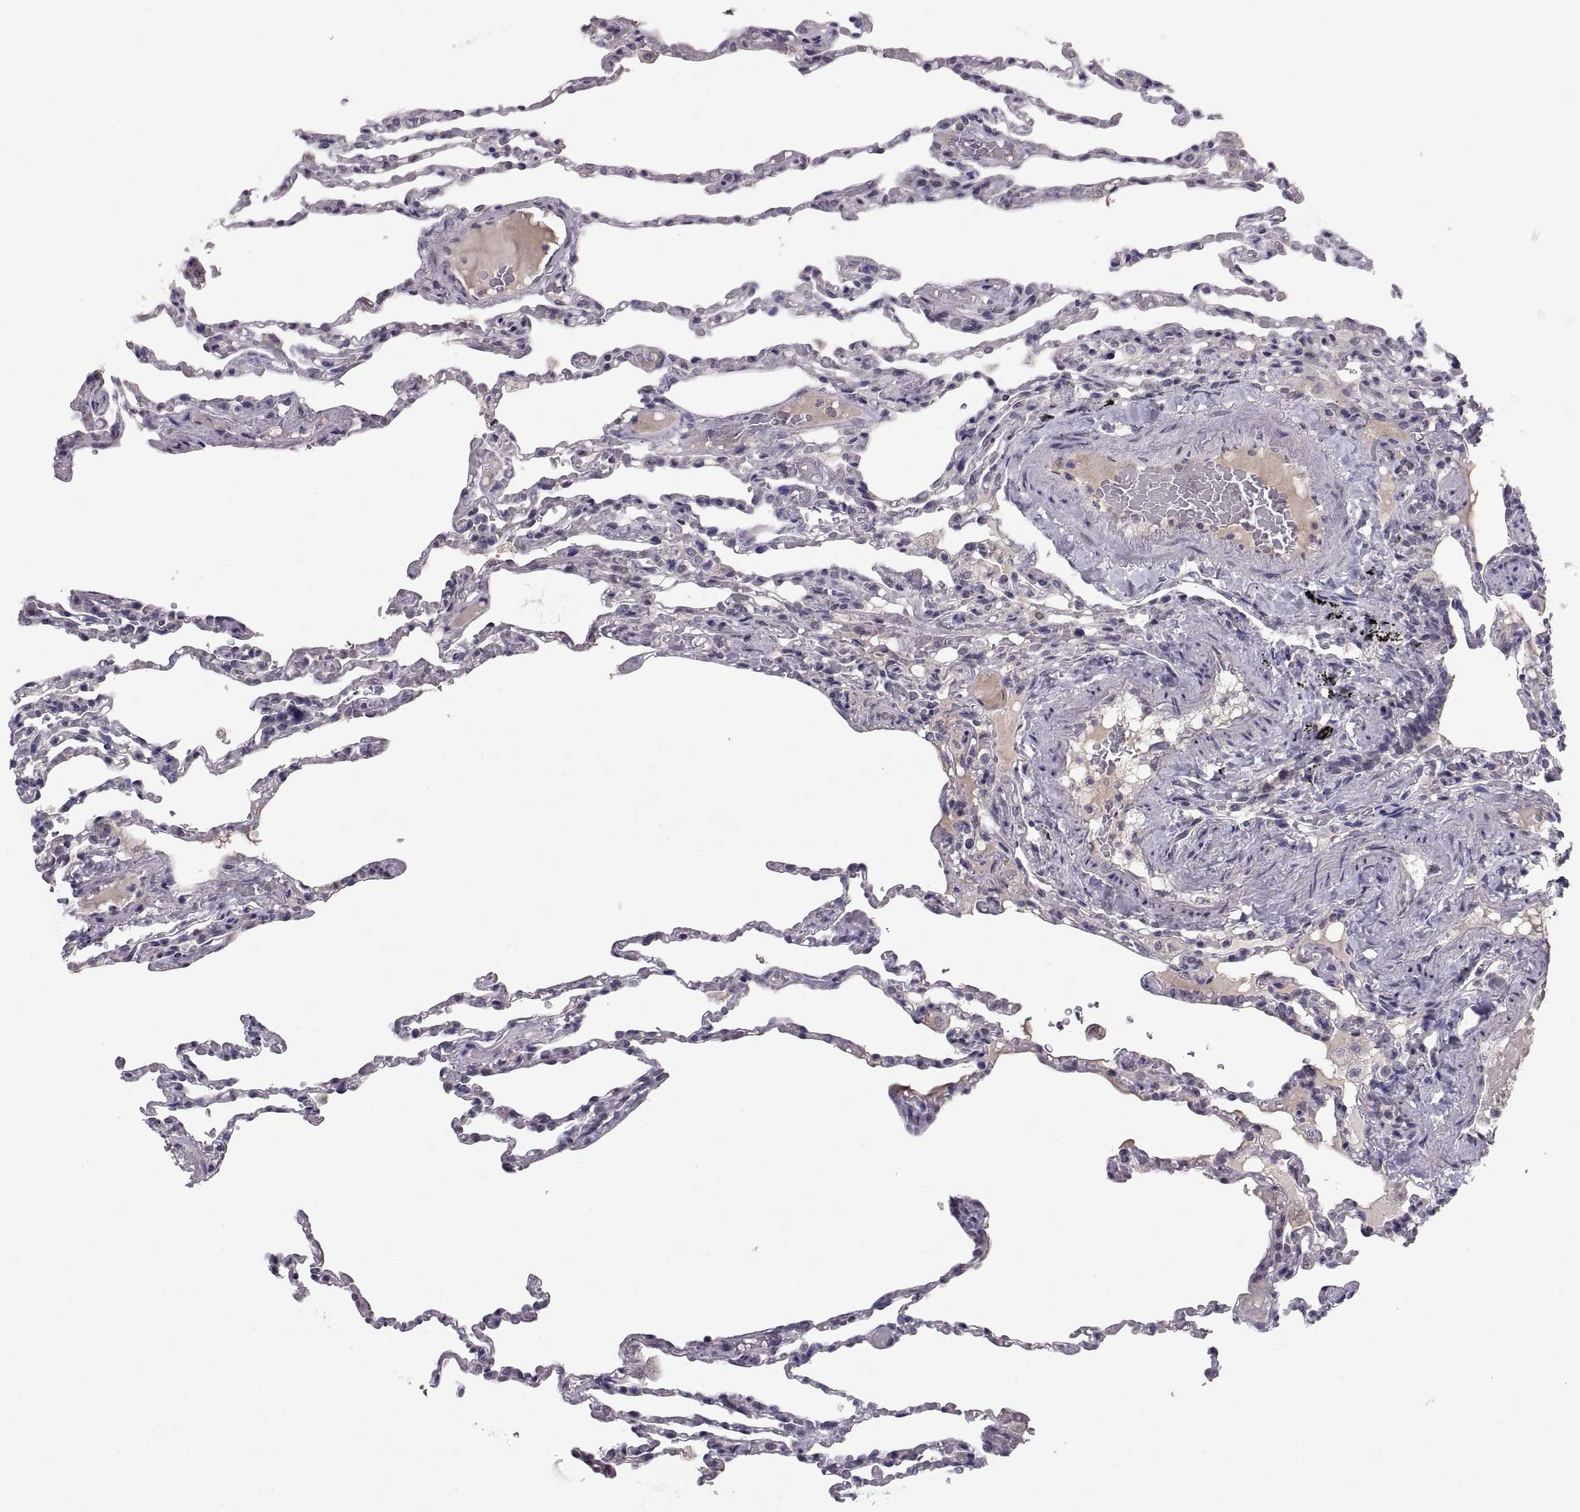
{"staining": {"intensity": "negative", "quantity": "none", "location": "none"}, "tissue": "lung", "cell_type": "Alveolar cells", "image_type": "normal", "snomed": [{"axis": "morphology", "description": "Normal tissue, NOS"}, {"axis": "topography", "description": "Lung"}], "caption": "This histopathology image is of normal lung stained with IHC to label a protein in brown with the nuclei are counter-stained blue. There is no staining in alveolar cells. Brightfield microscopy of IHC stained with DAB (brown) and hematoxylin (blue), captured at high magnification.", "gene": "PAX2", "patient": {"sex": "female", "age": 43}}